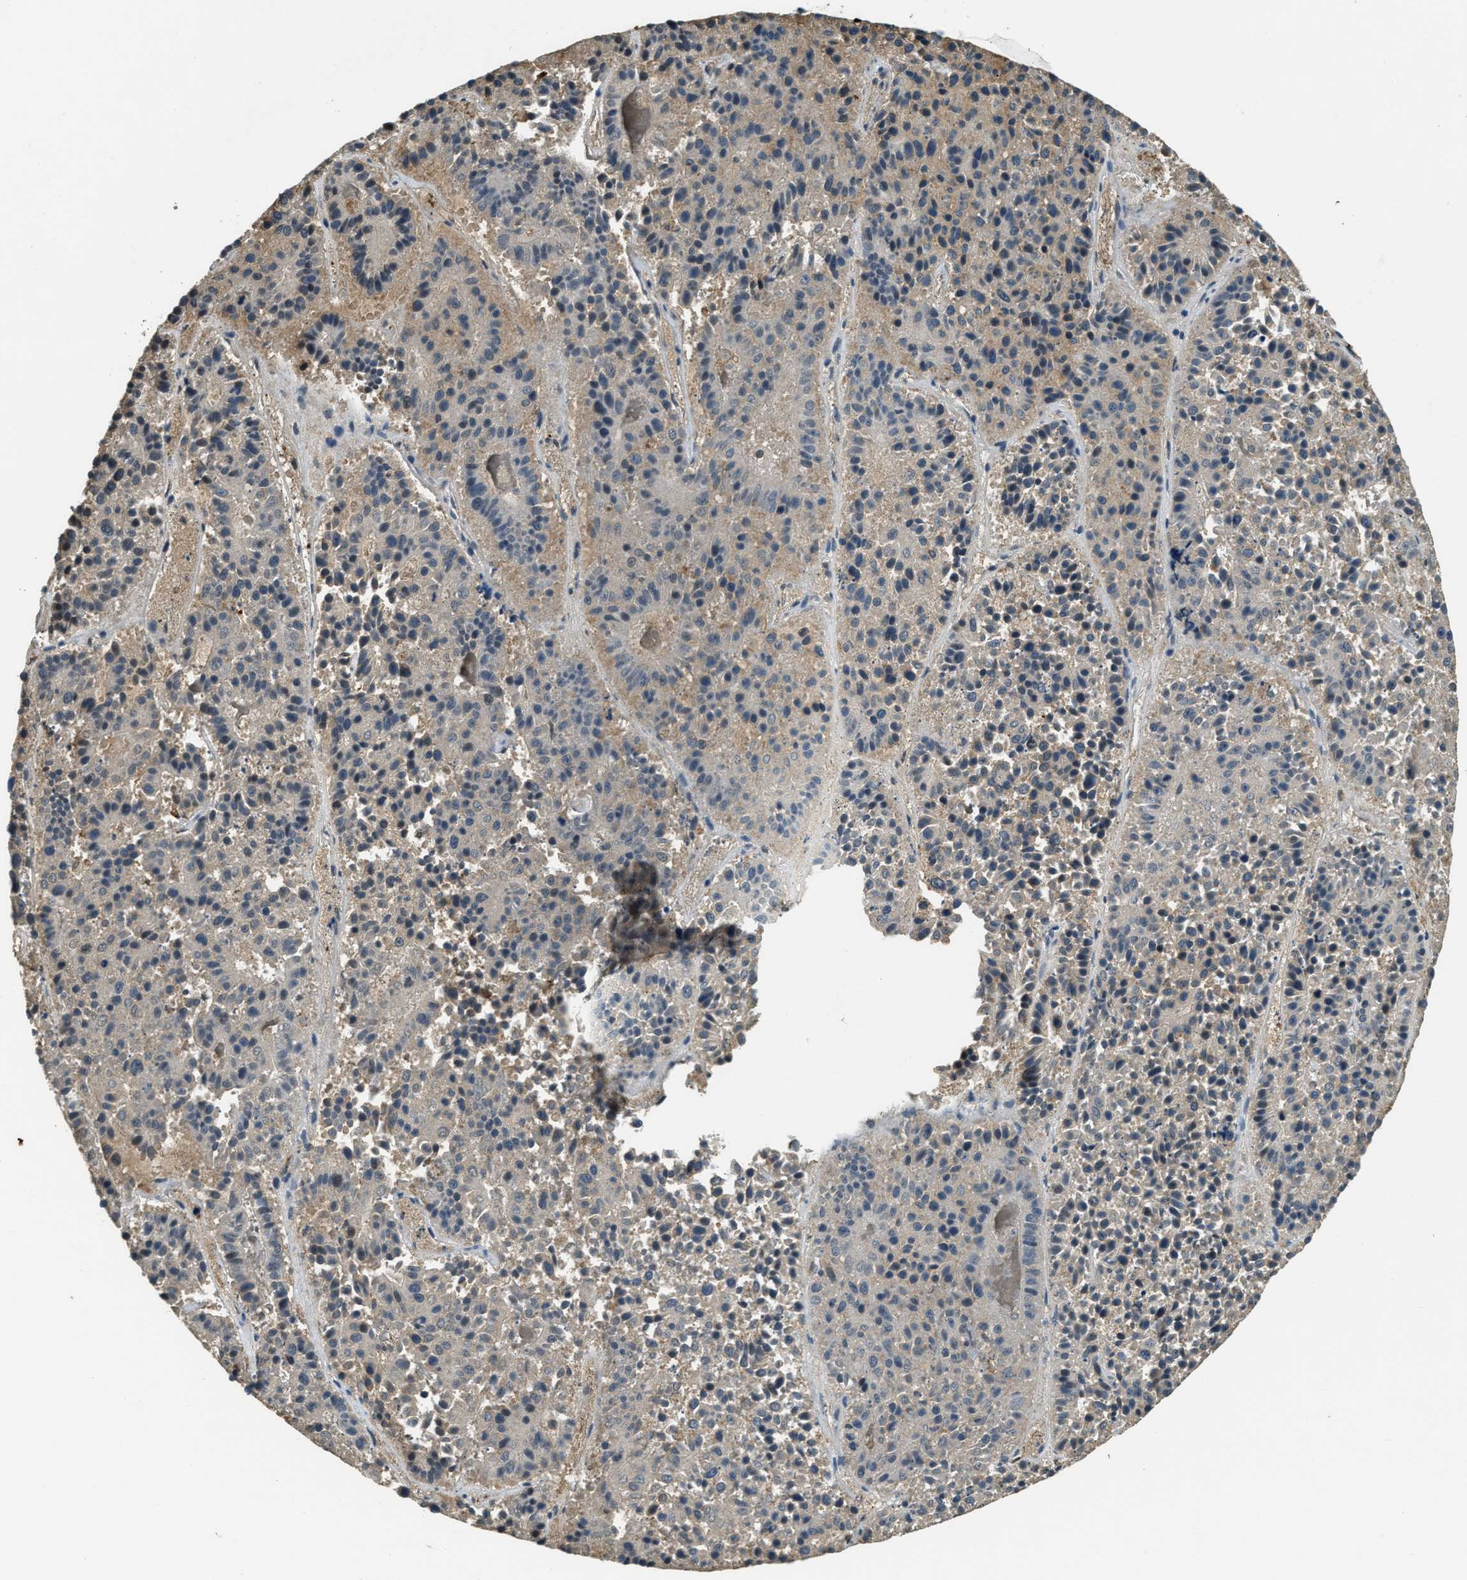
{"staining": {"intensity": "weak", "quantity": "<25%", "location": "cytoplasmic/membranous"}, "tissue": "pancreatic cancer", "cell_type": "Tumor cells", "image_type": "cancer", "snomed": [{"axis": "morphology", "description": "Adenocarcinoma, NOS"}, {"axis": "topography", "description": "Pancreas"}], "caption": "Immunohistochemistry (IHC) image of neoplastic tissue: human adenocarcinoma (pancreatic) stained with DAB (3,3'-diaminobenzidine) demonstrates no significant protein positivity in tumor cells.", "gene": "RNF141", "patient": {"sex": "male", "age": 50}}